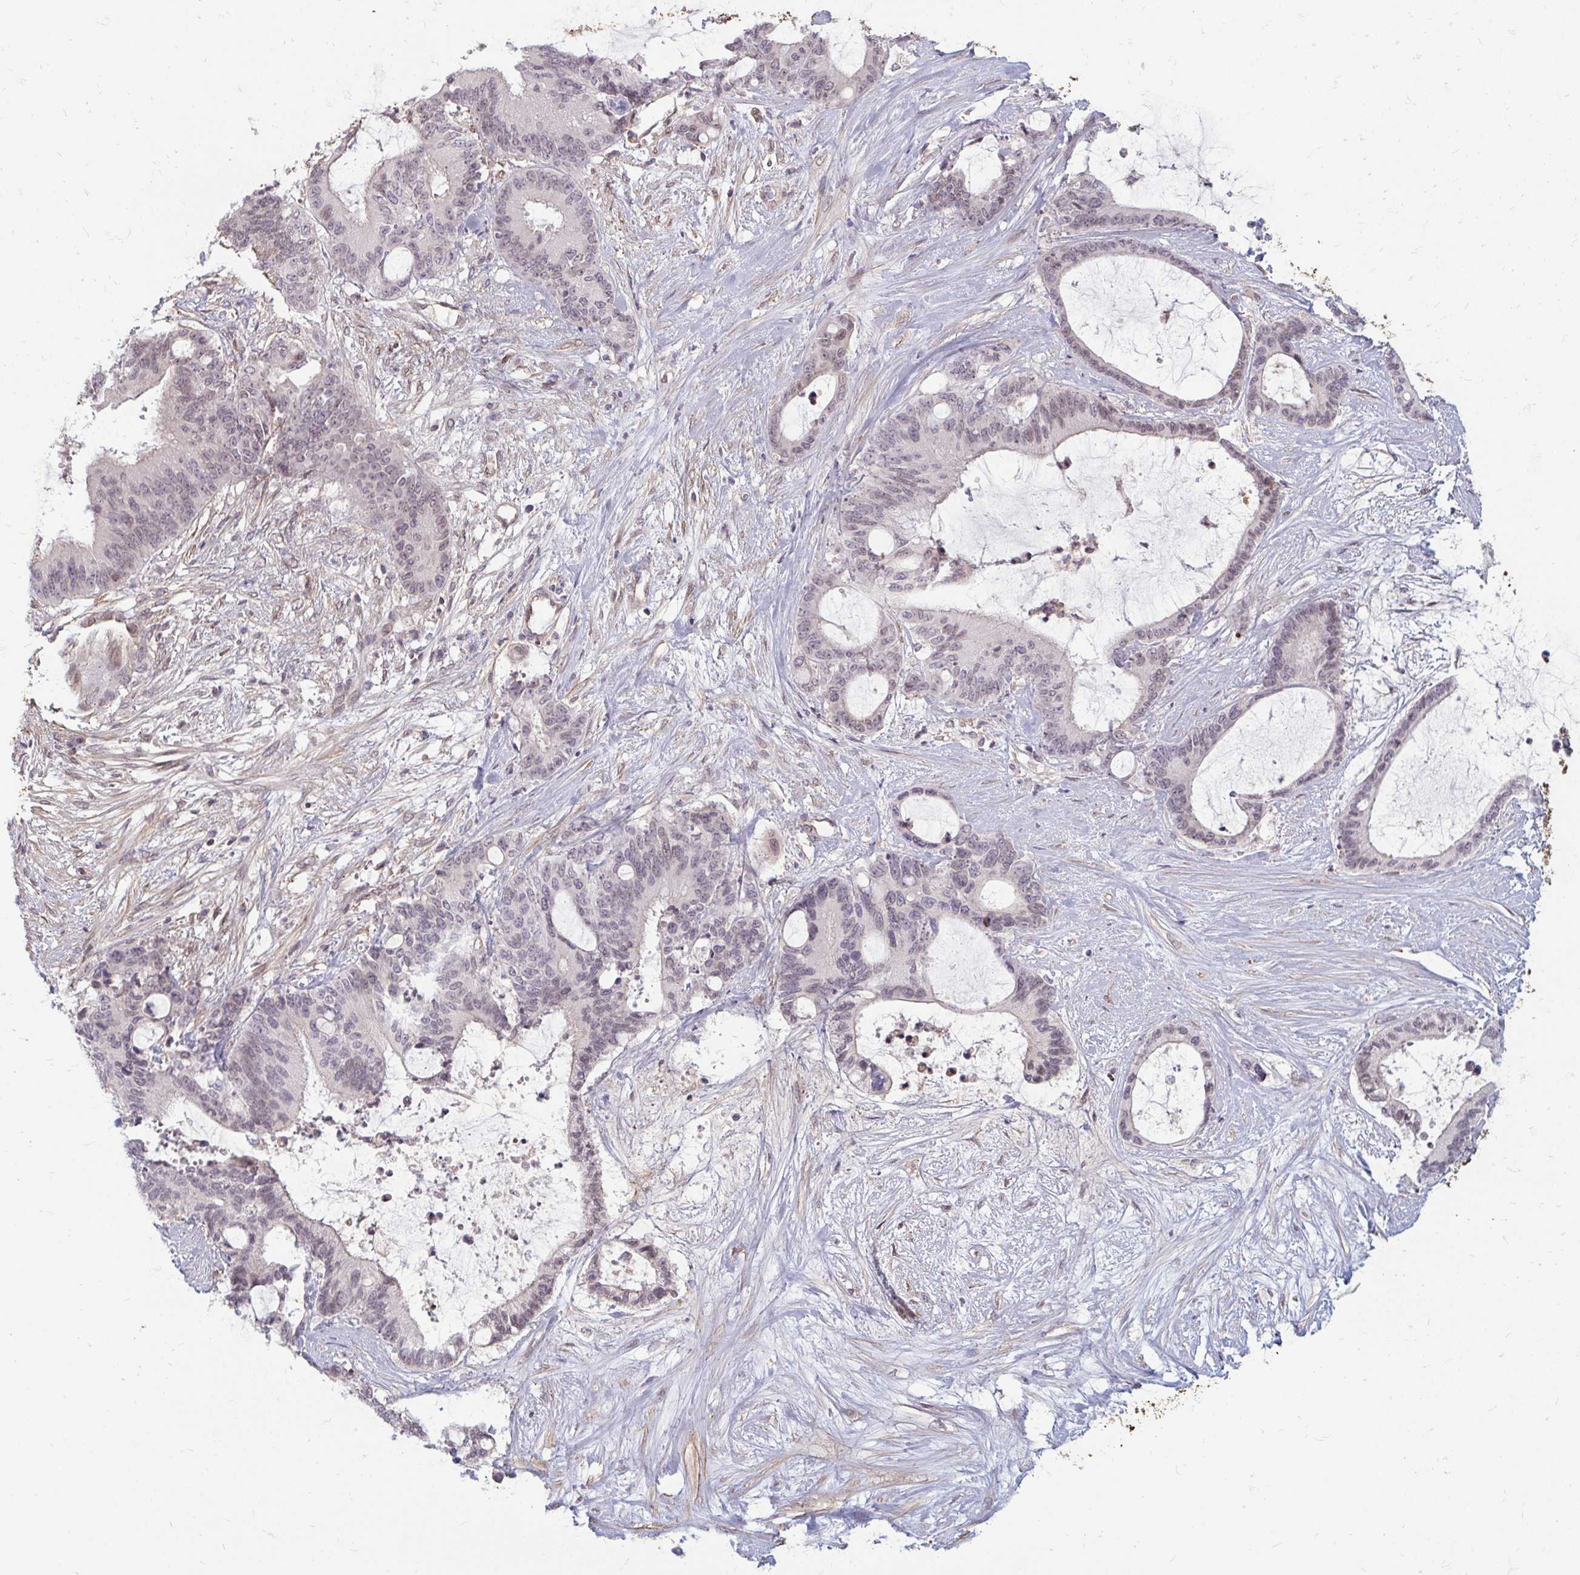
{"staining": {"intensity": "weak", "quantity": "<25%", "location": "nuclear"}, "tissue": "liver cancer", "cell_type": "Tumor cells", "image_type": "cancer", "snomed": [{"axis": "morphology", "description": "Normal tissue, NOS"}, {"axis": "morphology", "description": "Cholangiocarcinoma"}, {"axis": "topography", "description": "Liver"}, {"axis": "topography", "description": "Peripheral nerve tissue"}], "caption": "Micrograph shows no protein staining in tumor cells of liver cancer (cholangiocarcinoma) tissue. The staining was performed using DAB (3,3'-diaminobenzidine) to visualize the protein expression in brown, while the nuclei were stained in blue with hematoxylin (Magnification: 20x).", "gene": "GPC5", "patient": {"sex": "female", "age": 73}}